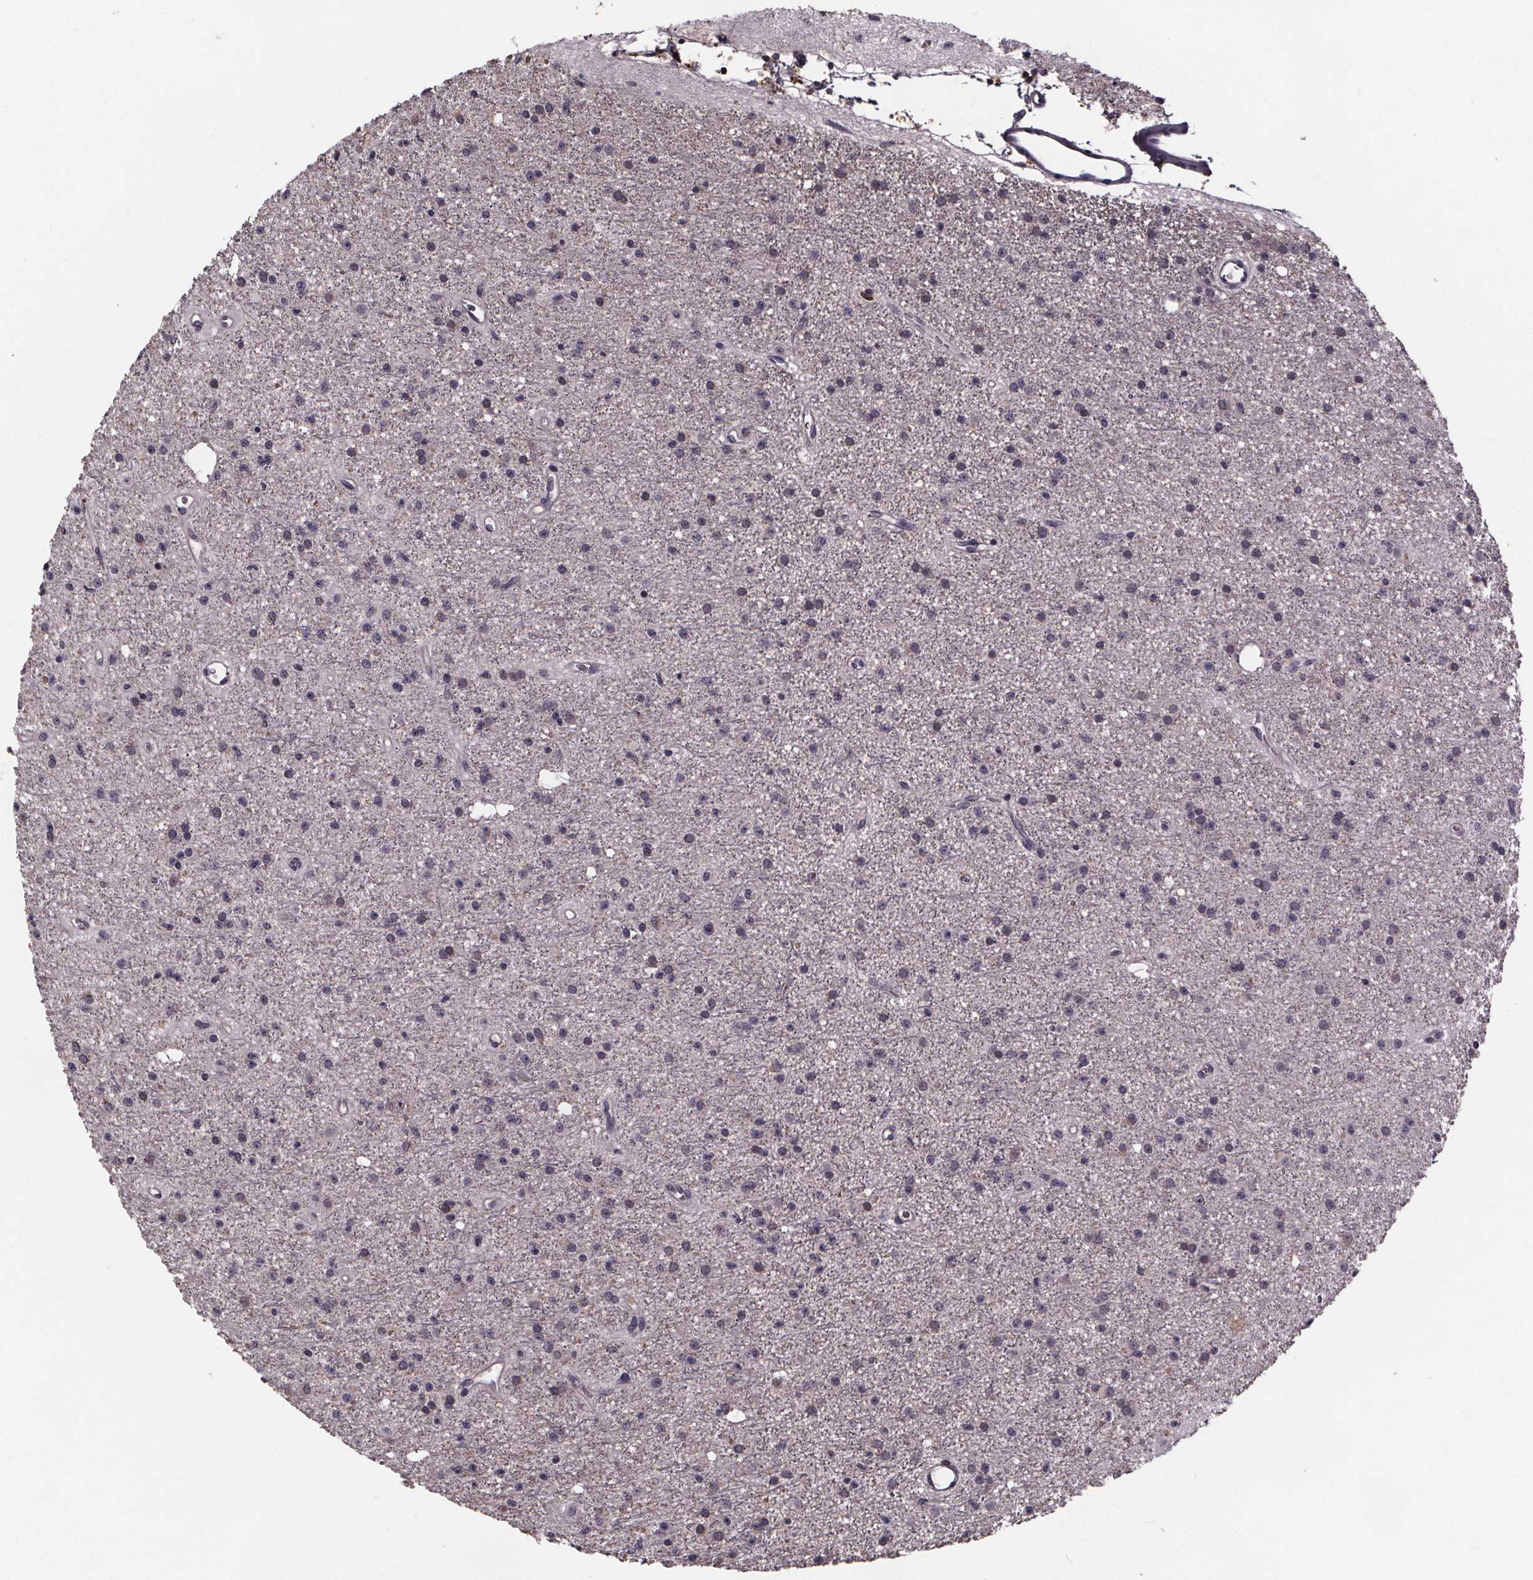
{"staining": {"intensity": "negative", "quantity": "none", "location": "none"}, "tissue": "glioma", "cell_type": "Tumor cells", "image_type": "cancer", "snomed": [{"axis": "morphology", "description": "Glioma, malignant, Low grade"}, {"axis": "topography", "description": "Brain"}], "caption": "IHC histopathology image of neoplastic tissue: human glioma stained with DAB exhibits no significant protein expression in tumor cells.", "gene": "SMIM1", "patient": {"sex": "male", "age": 27}}